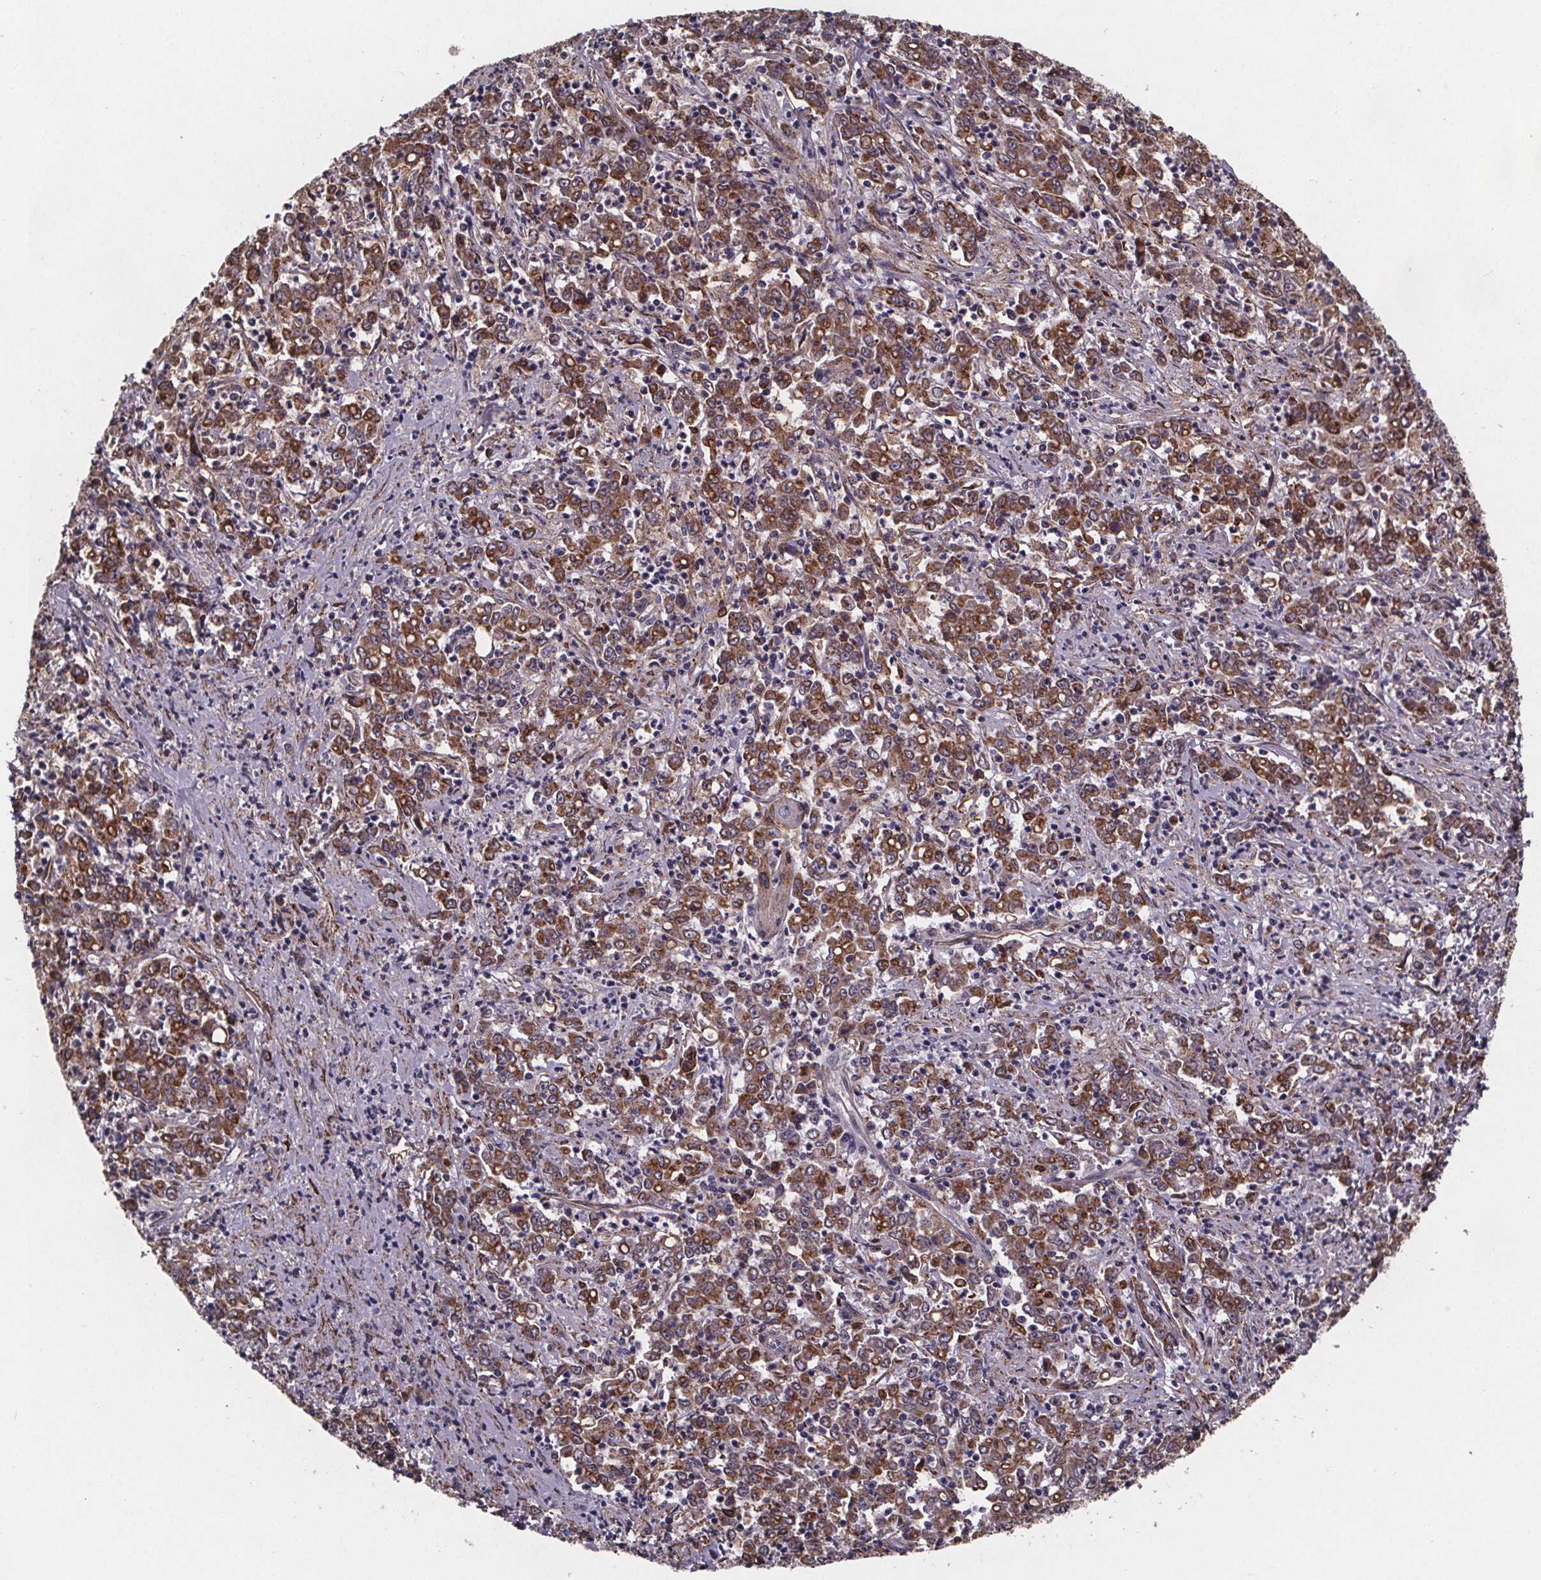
{"staining": {"intensity": "moderate", "quantity": ">75%", "location": "cytoplasmic/membranous"}, "tissue": "stomach cancer", "cell_type": "Tumor cells", "image_type": "cancer", "snomed": [{"axis": "morphology", "description": "Adenocarcinoma, NOS"}, {"axis": "topography", "description": "Stomach, lower"}], "caption": "Protein staining of adenocarcinoma (stomach) tissue reveals moderate cytoplasmic/membranous staining in about >75% of tumor cells.", "gene": "FASTKD3", "patient": {"sex": "female", "age": 71}}